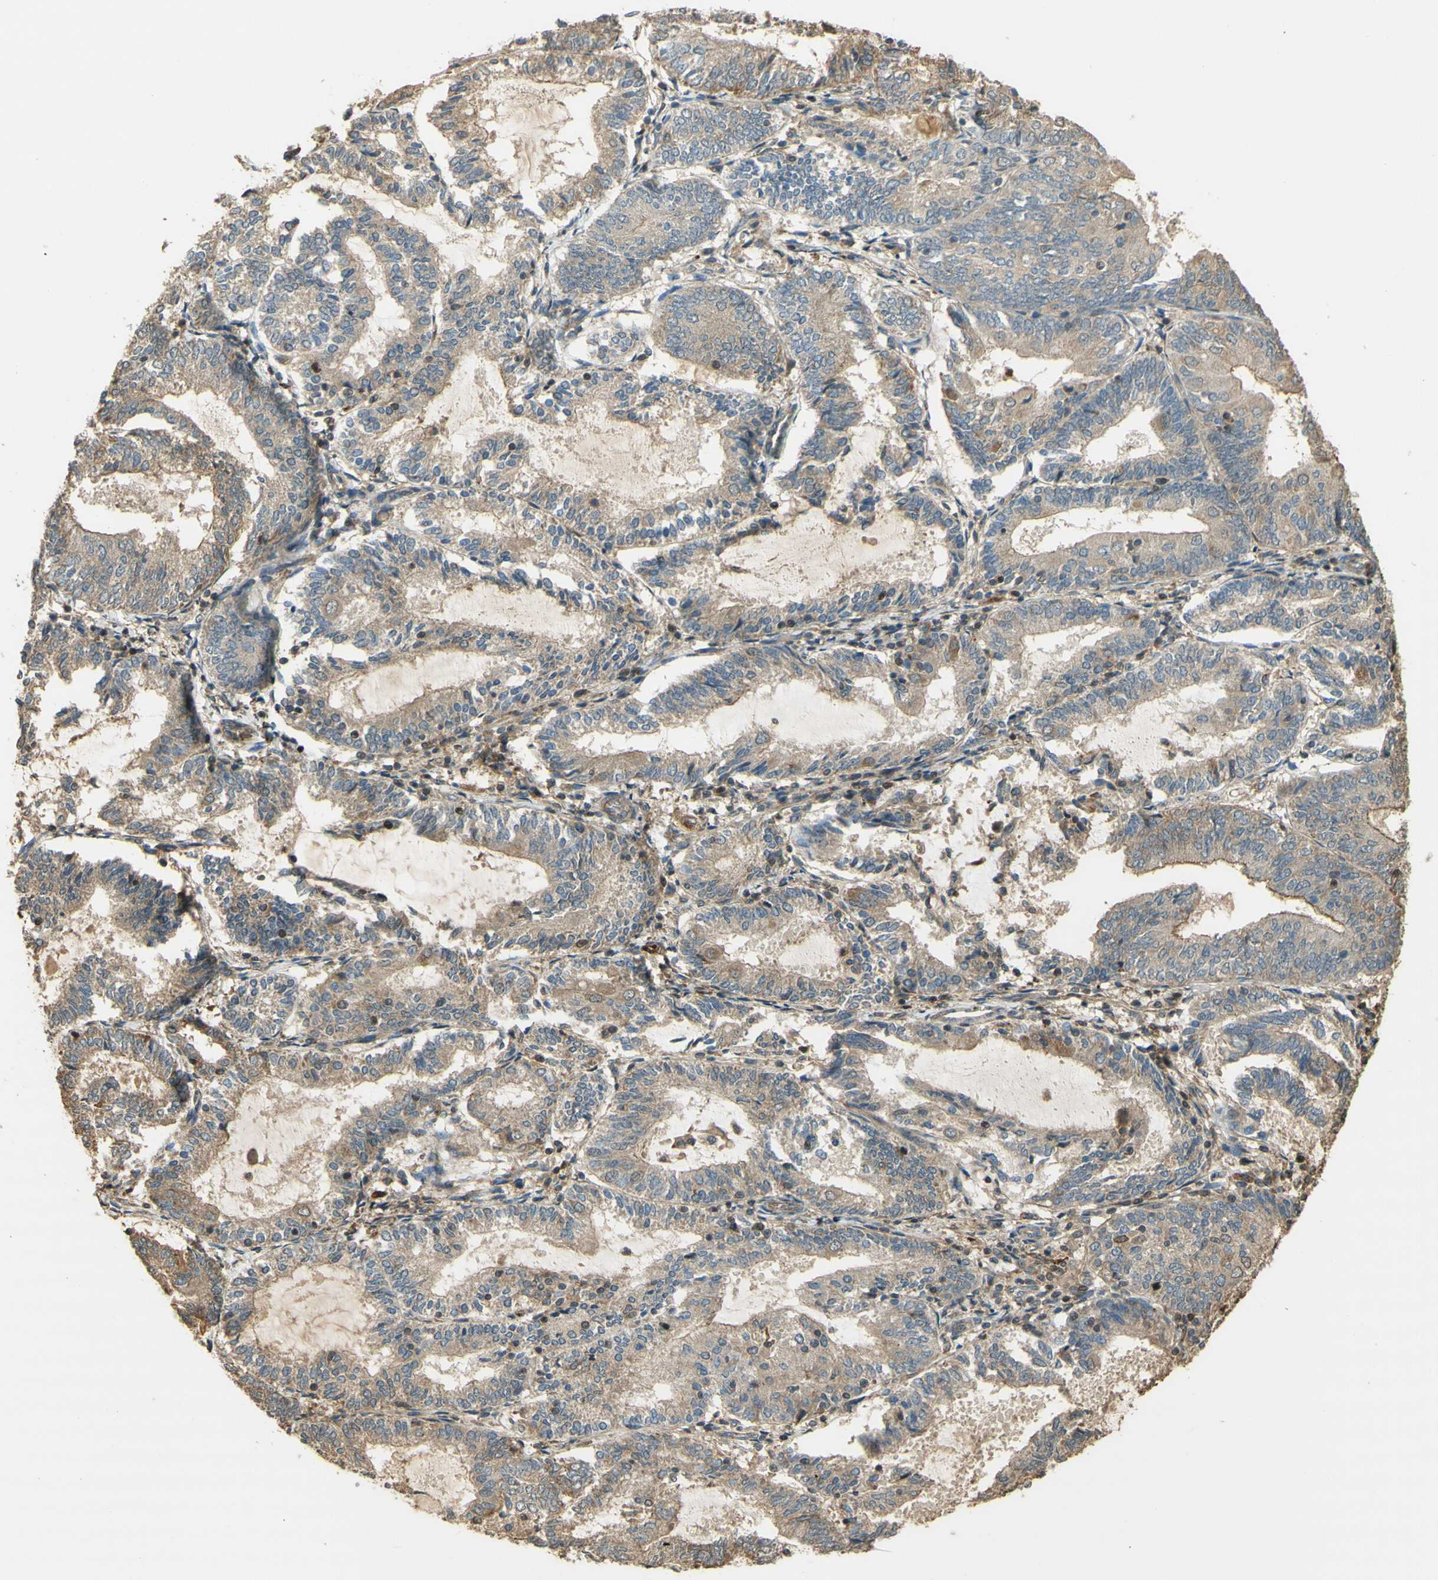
{"staining": {"intensity": "weak", "quantity": ">75%", "location": "cytoplasmic/membranous"}, "tissue": "endometrial cancer", "cell_type": "Tumor cells", "image_type": "cancer", "snomed": [{"axis": "morphology", "description": "Adenocarcinoma, NOS"}, {"axis": "topography", "description": "Endometrium"}], "caption": "Immunohistochemistry (IHC) (DAB (3,3'-diaminobenzidine)) staining of endometrial cancer reveals weak cytoplasmic/membranous protein staining in about >75% of tumor cells.", "gene": "AGER", "patient": {"sex": "female", "age": 81}}